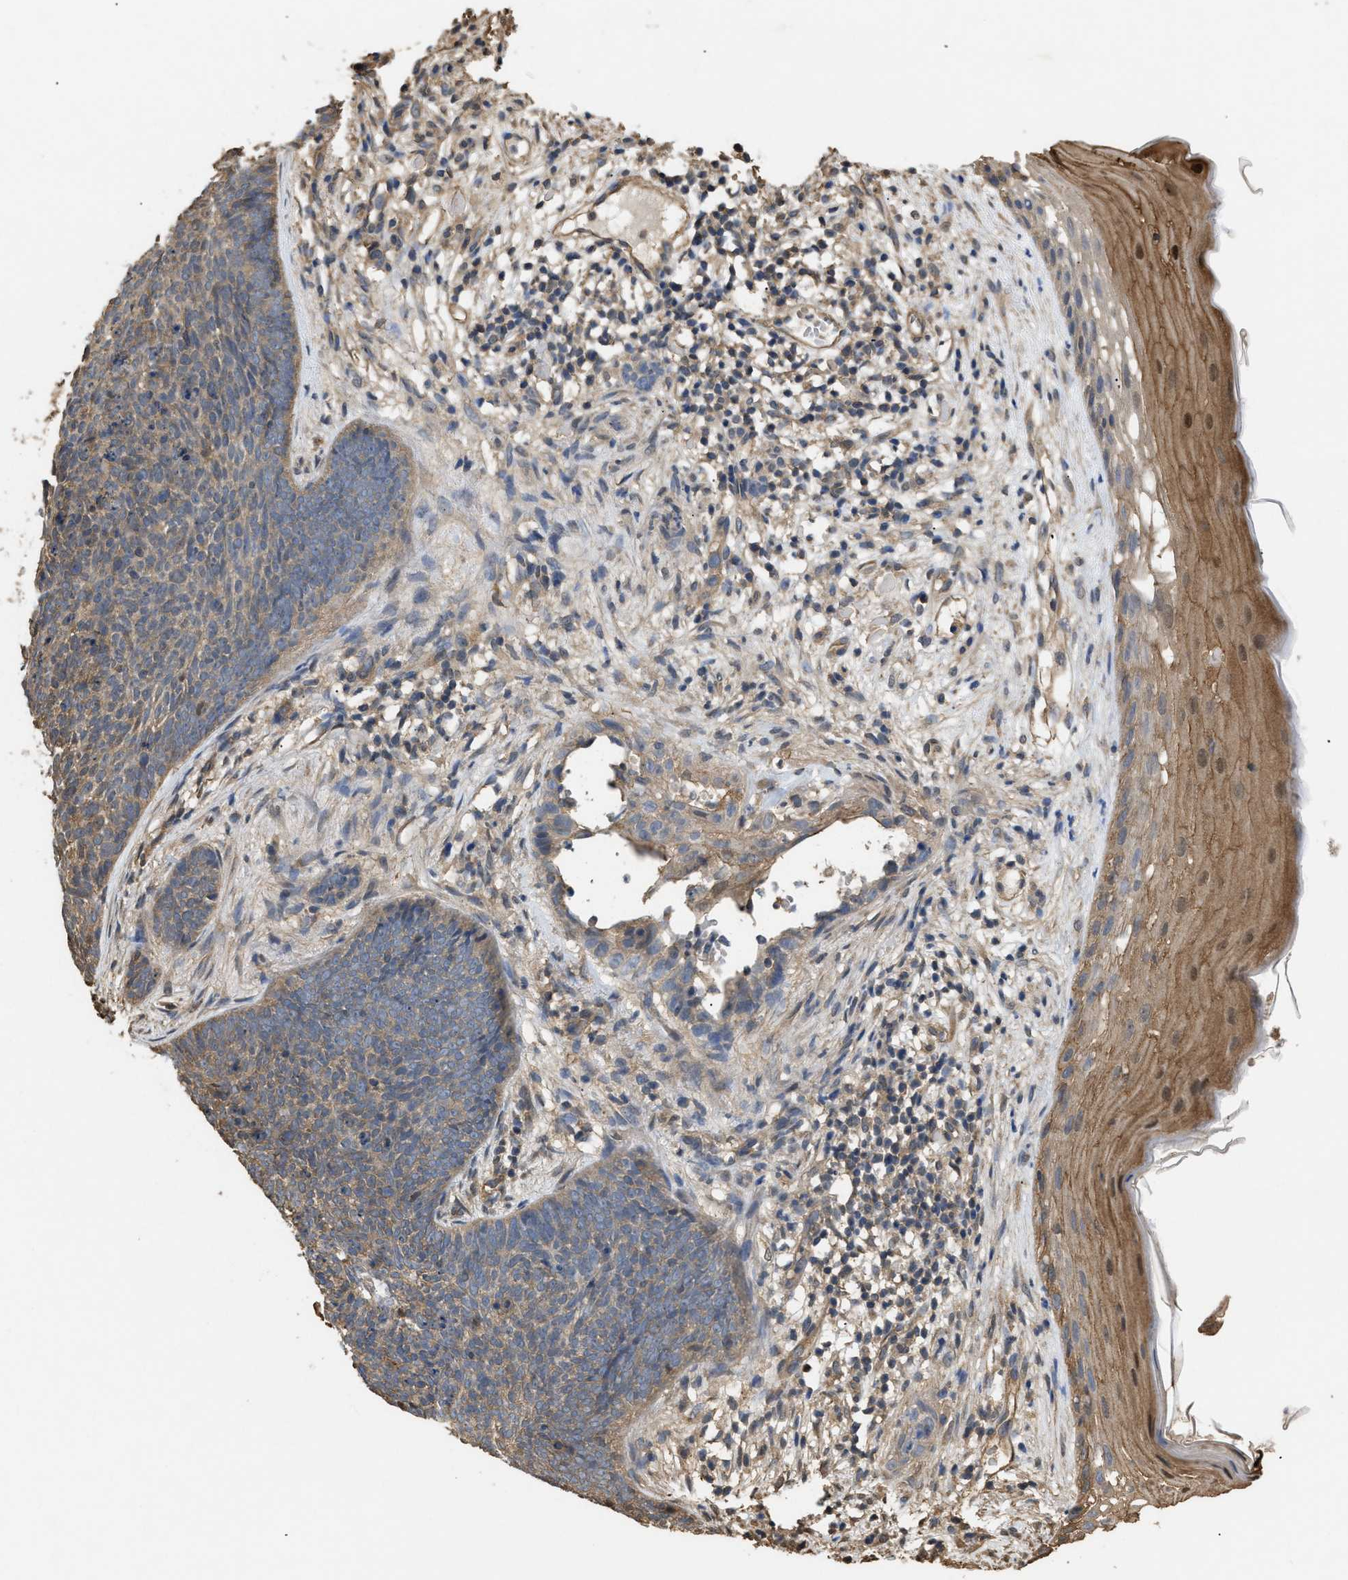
{"staining": {"intensity": "weak", "quantity": ">75%", "location": "cytoplasmic/membranous"}, "tissue": "skin cancer", "cell_type": "Tumor cells", "image_type": "cancer", "snomed": [{"axis": "morphology", "description": "Basal cell carcinoma"}, {"axis": "topography", "description": "Skin"}], "caption": "Tumor cells reveal low levels of weak cytoplasmic/membranous staining in about >75% of cells in skin basal cell carcinoma.", "gene": "CALM1", "patient": {"sex": "female", "age": 70}}